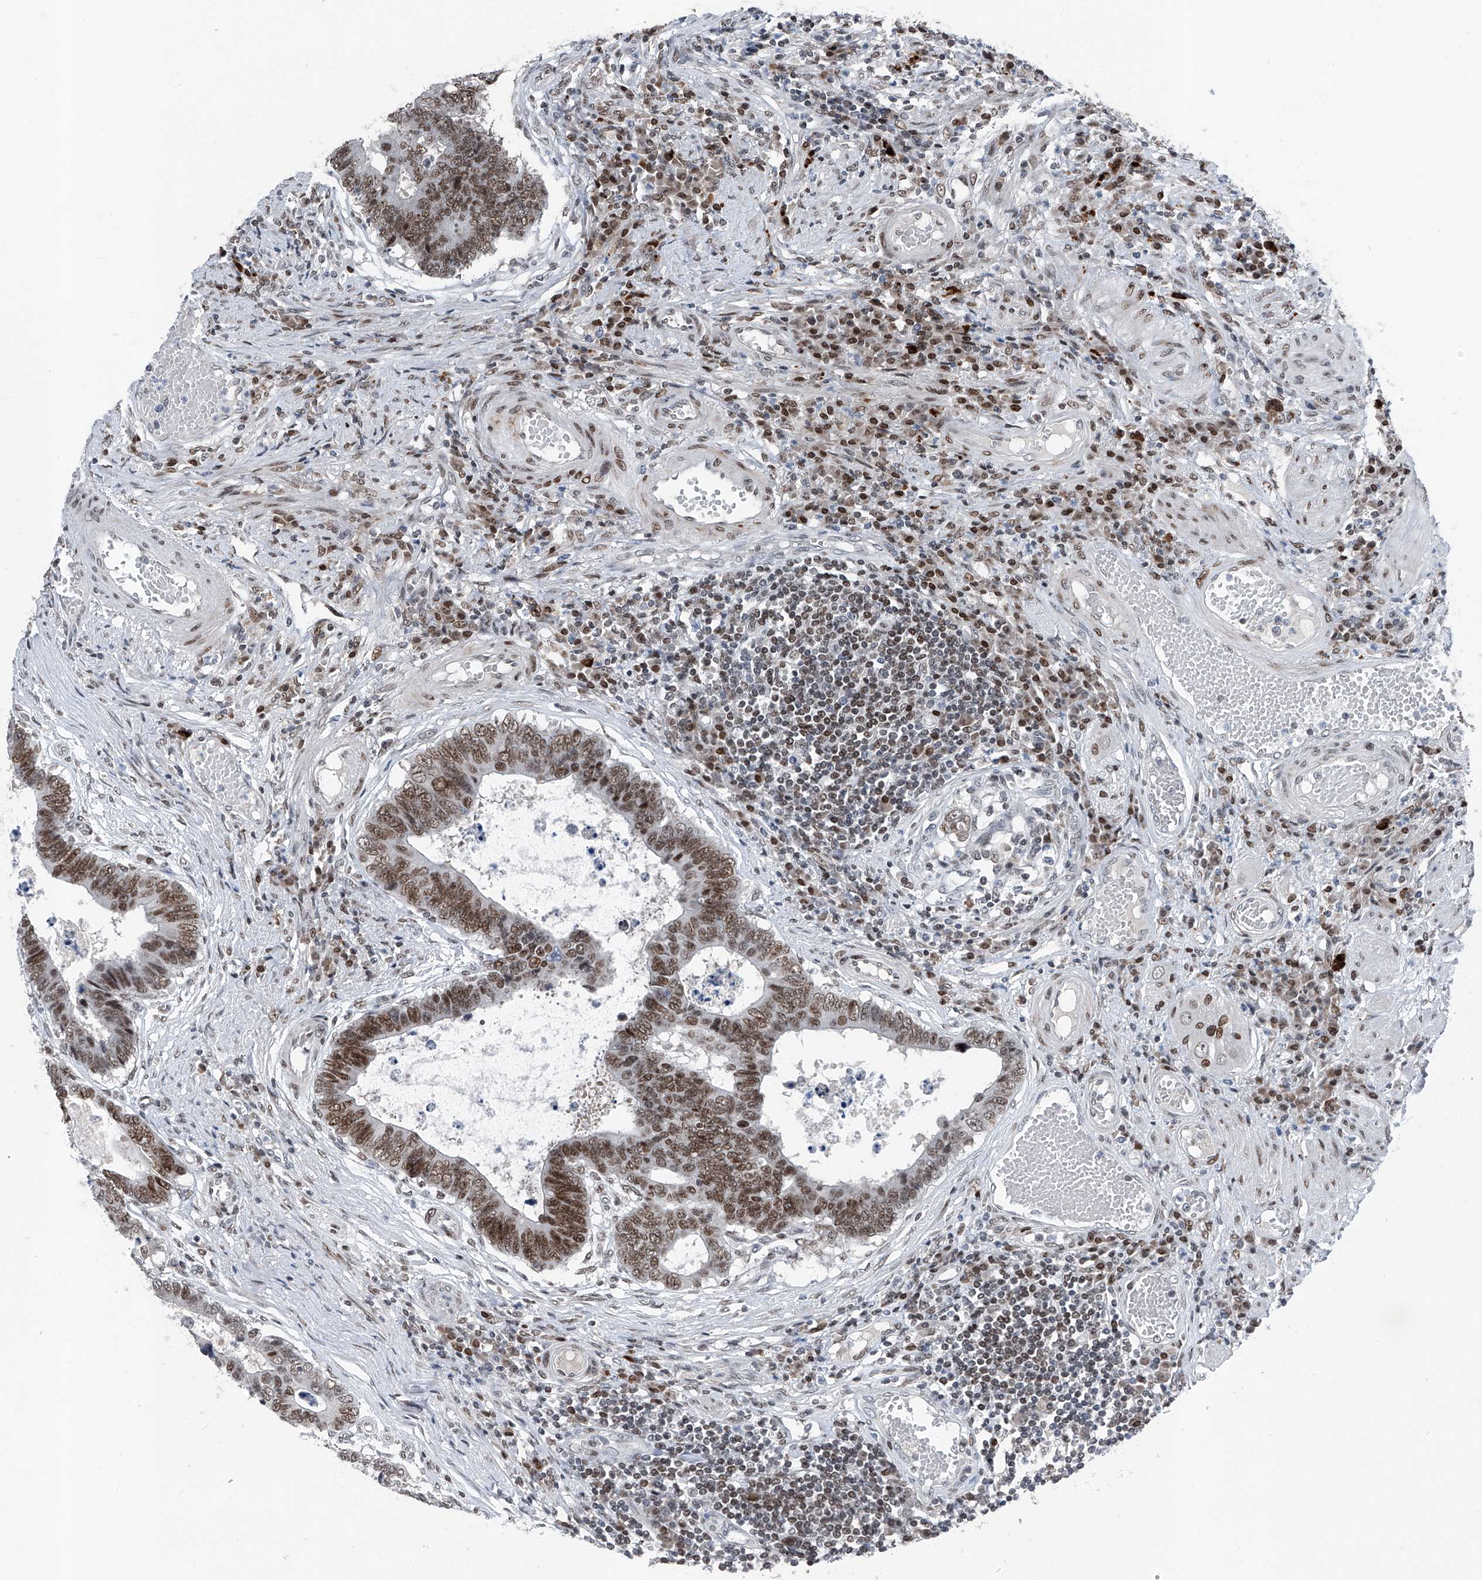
{"staining": {"intensity": "moderate", "quantity": ">75%", "location": "nuclear"}, "tissue": "colorectal cancer", "cell_type": "Tumor cells", "image_type": "cancer", "snomed": [{"axis": "morphology", "description": "Adenocarcinoma, NOS"}, {"axis": "topography", "description": "Rectum"}], "caption": "Moderate nuclear positivity is identified in about >75% of tumor cells in colorectal adenocarcinoma.", "gene": "BMI1", "patient": {"sex": "male", "age": 84}}